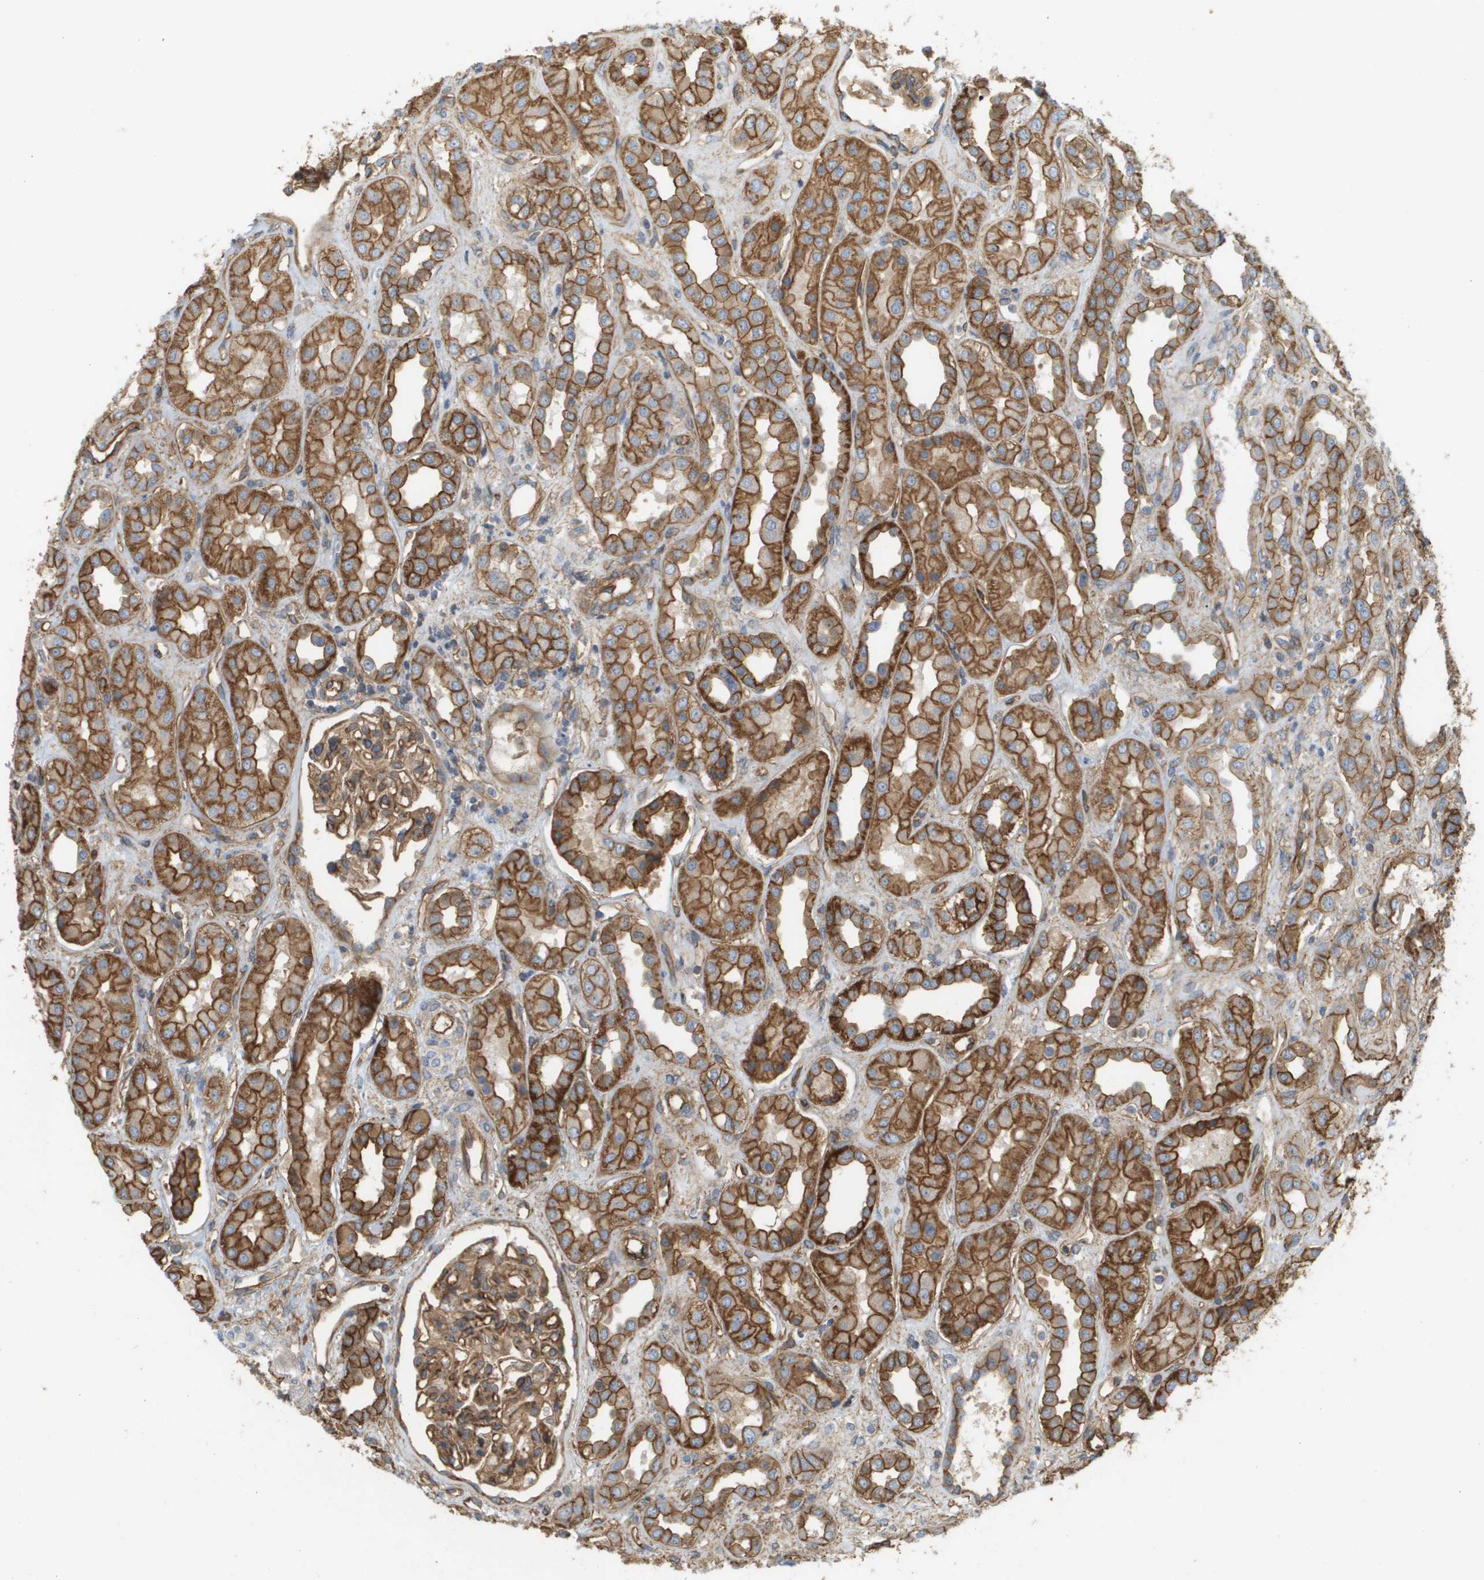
{"staining": {"intensity": "moderate", "quantity": ">75%", "location": "cytoplasmic/membranous"}, "tissue": "kidney", "cell_type": "Cells in glomeruli", "image_type": "normal", "snomed": [{"axis": "morphology", "description": "Normal tissue, NOS"}, {"axis": "topography", "description": "Kidney"}], "caption": "DAB immunohistochemical staining of benign kidney demonstrates moderate cytoplasmic/membranous protein staining in approximately >75% of cells in glomeruli. The staining was performed using DAB, with brown indicating positive protein expression. Nuclei are stained blue with hematoxylin.", "gene": "SGMS2", "patient": {"sex": "male", "age": 59}}